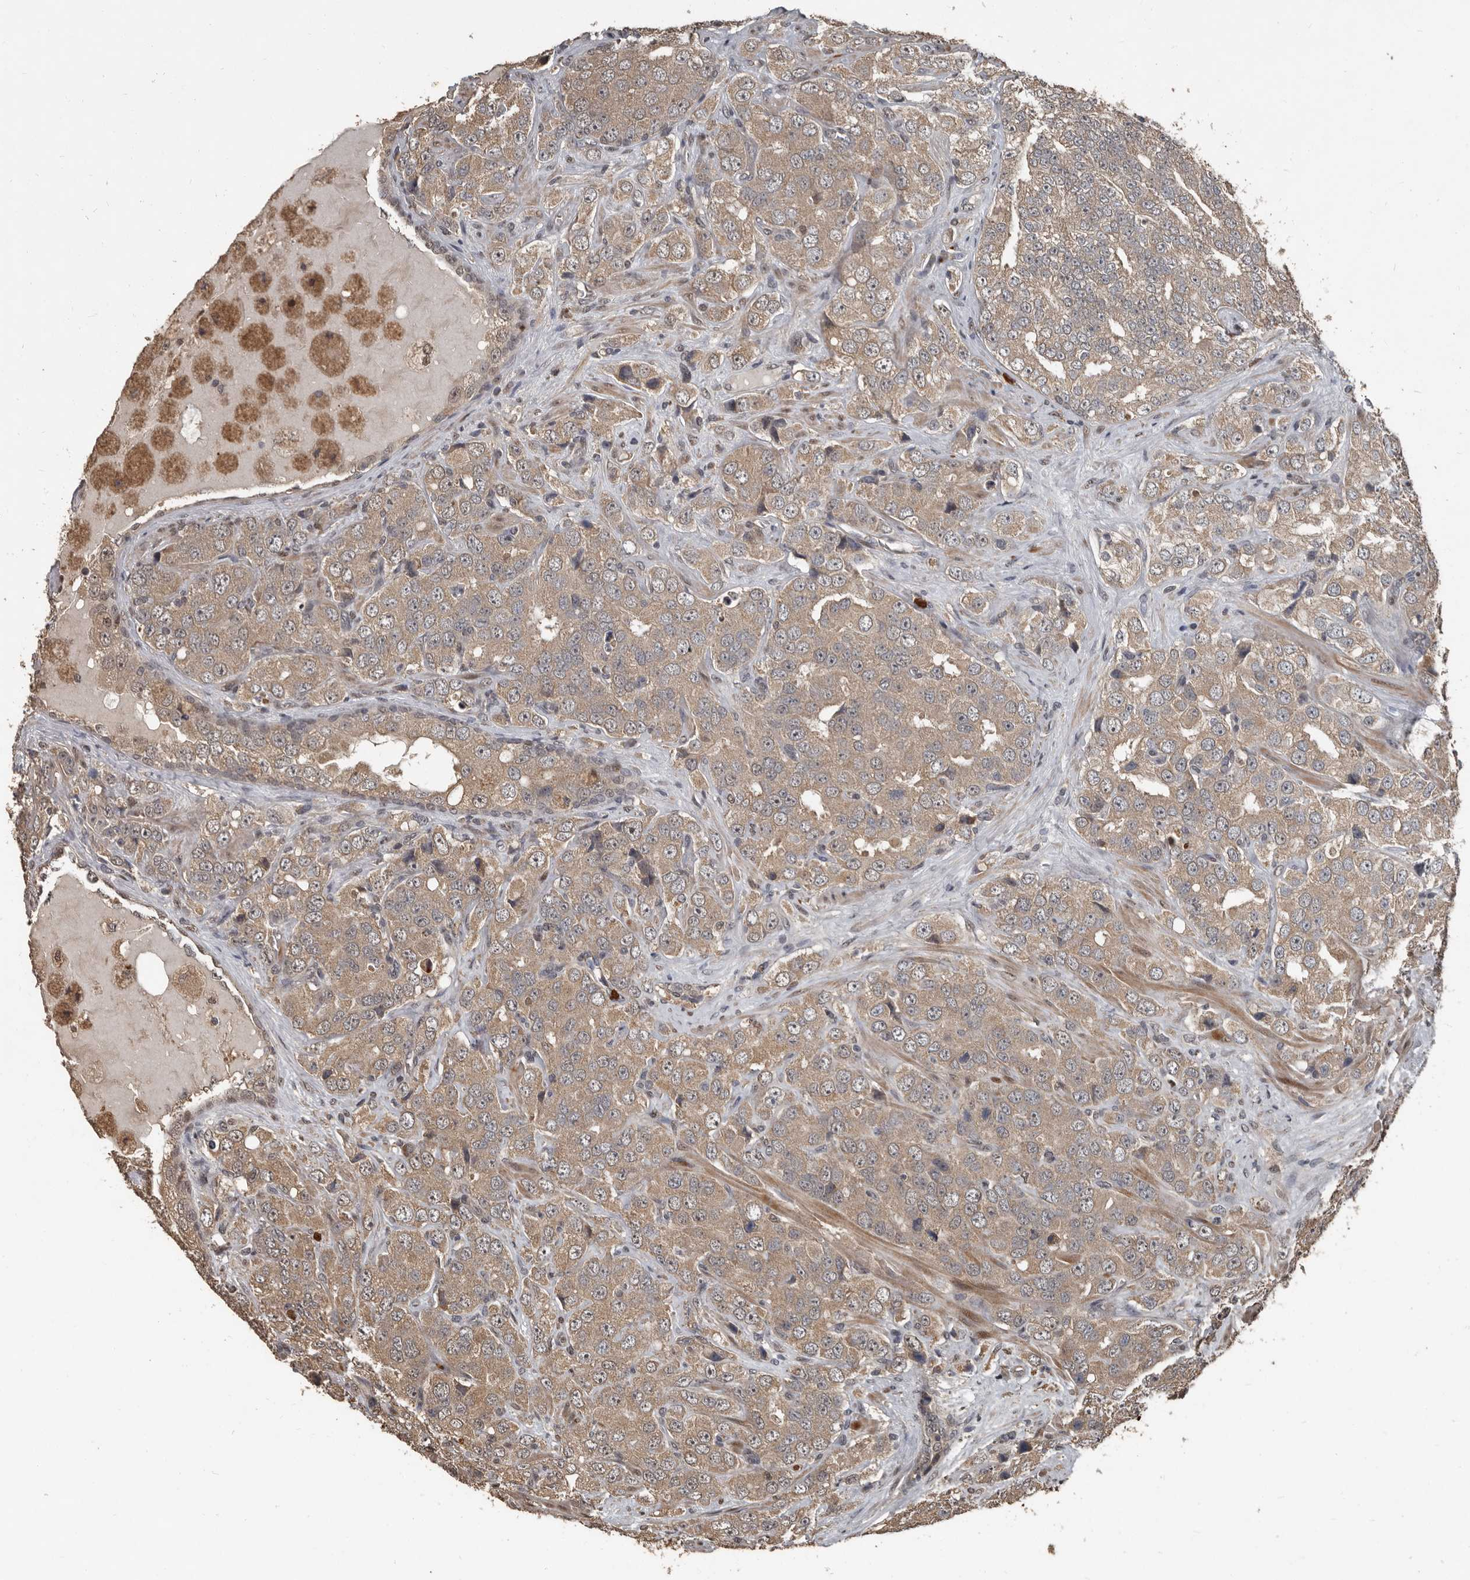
{"staining": {"intensity": "weak", "quantity": ">75%", "location": "cytoplasmic/membranous"}, "tissue": "prostate cancer", "cell_type": "Tumor cells", "image_type": "cancer", "snomed": [{"axis": "morphology", "description": "Adenocarcinoma, High grade"}, {"axis": "topography", "description": "Prostate"}], "caption": "Human prostate cancer stained with a protein marker displays weak staining in tumor cells.", "gene": "FSBP", "patient": {"sex": "male", "age": 58}}